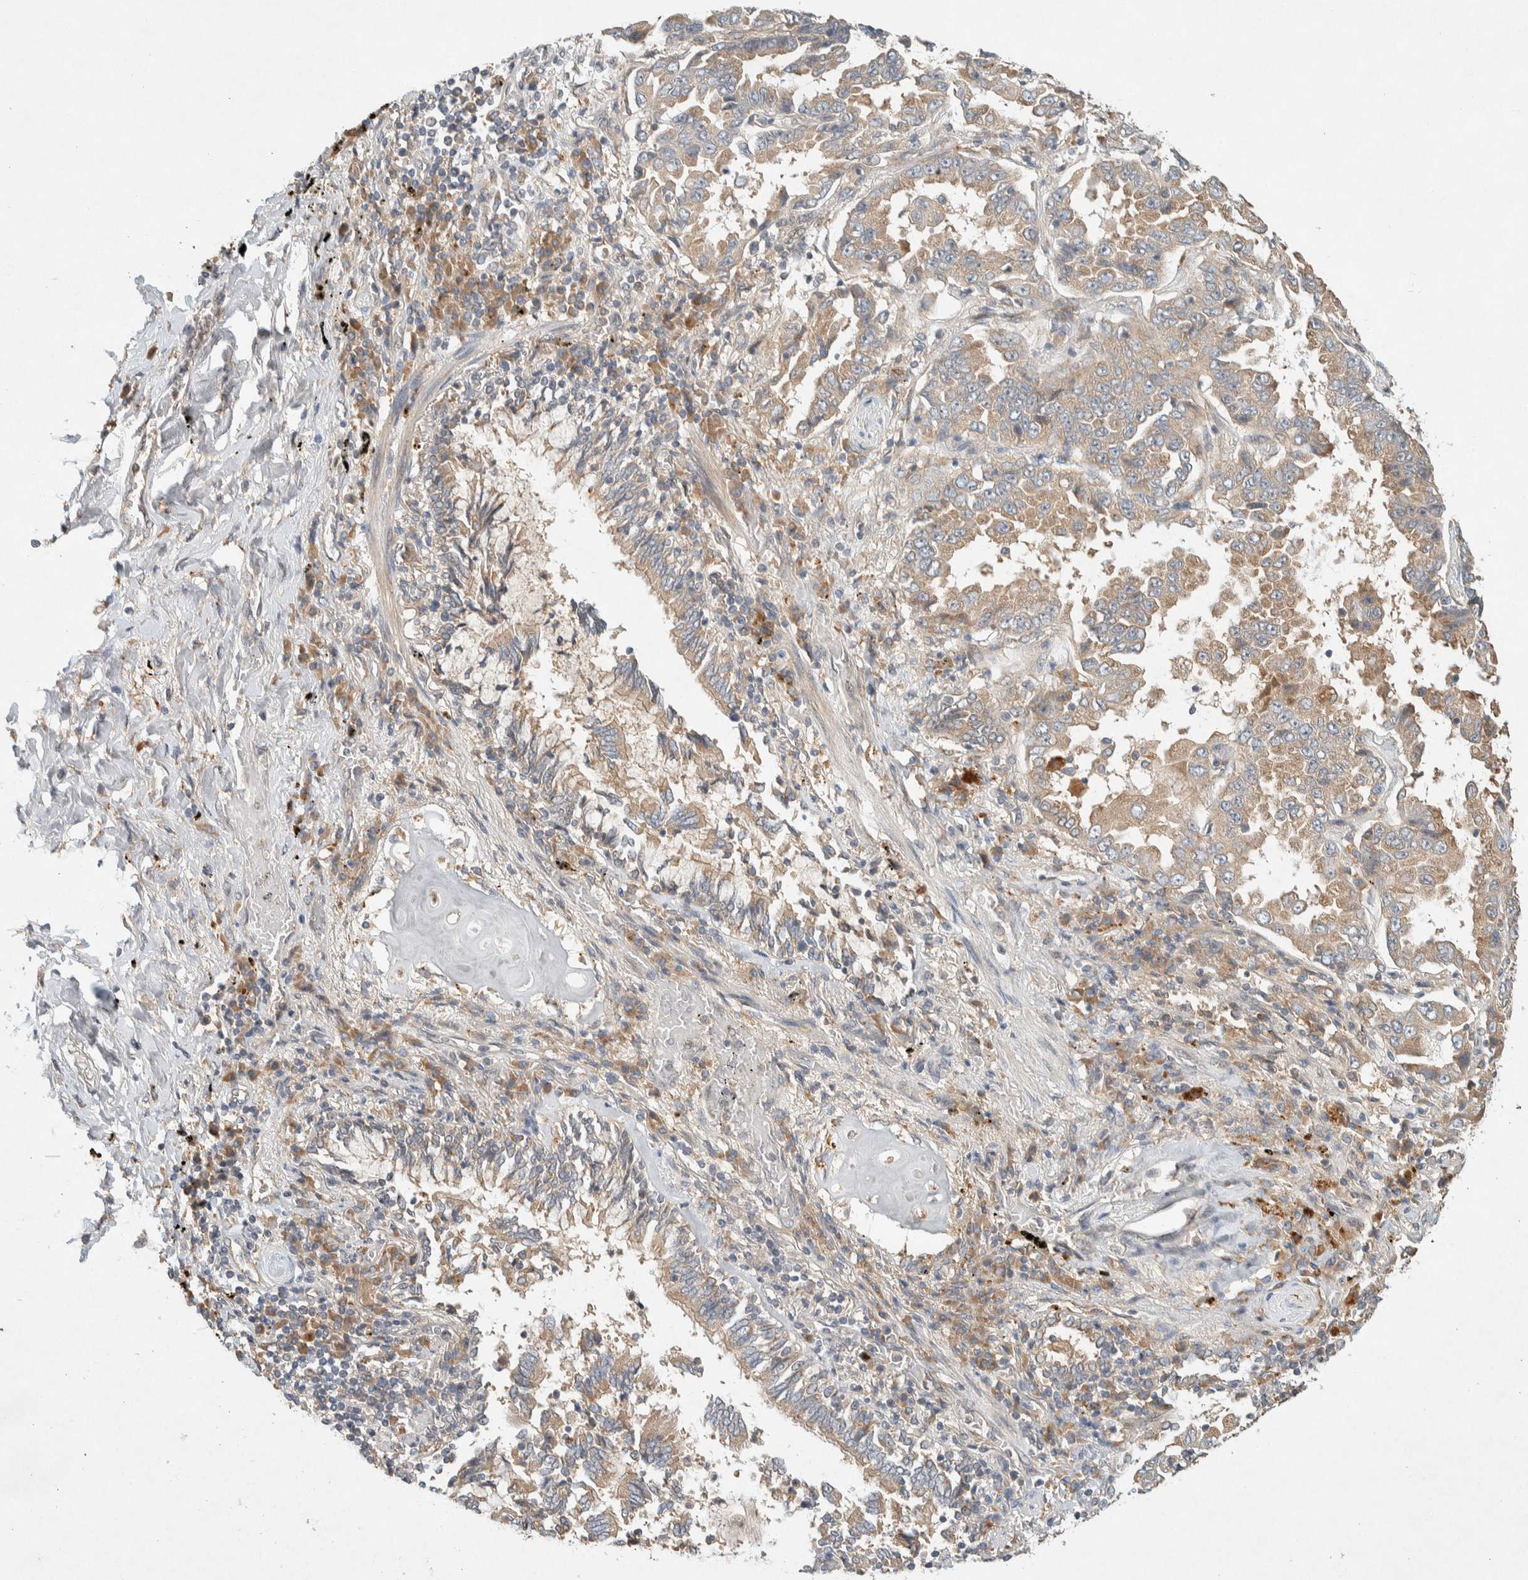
{"staining": {"intensity": "weak", "quantity": ">75%", "location": "cytoplasmic/membranous"}, "tissue": "lung cancer", "cell_type": "Tumor cells", "image_type": "cancer", "snomed": [{"axis": "morphology", "description": "Adenocarcinoma, NOS"}, {"axis": "topography", "description": "Lung"}], "caption": "This histopathology image exhibits IHC staining of human lung cancer, with low weak cytoplasmic/membranous expression in about >75% of tumor cells.", "gene": "PXK", "patient": {"sex": "female", "age": 51}}